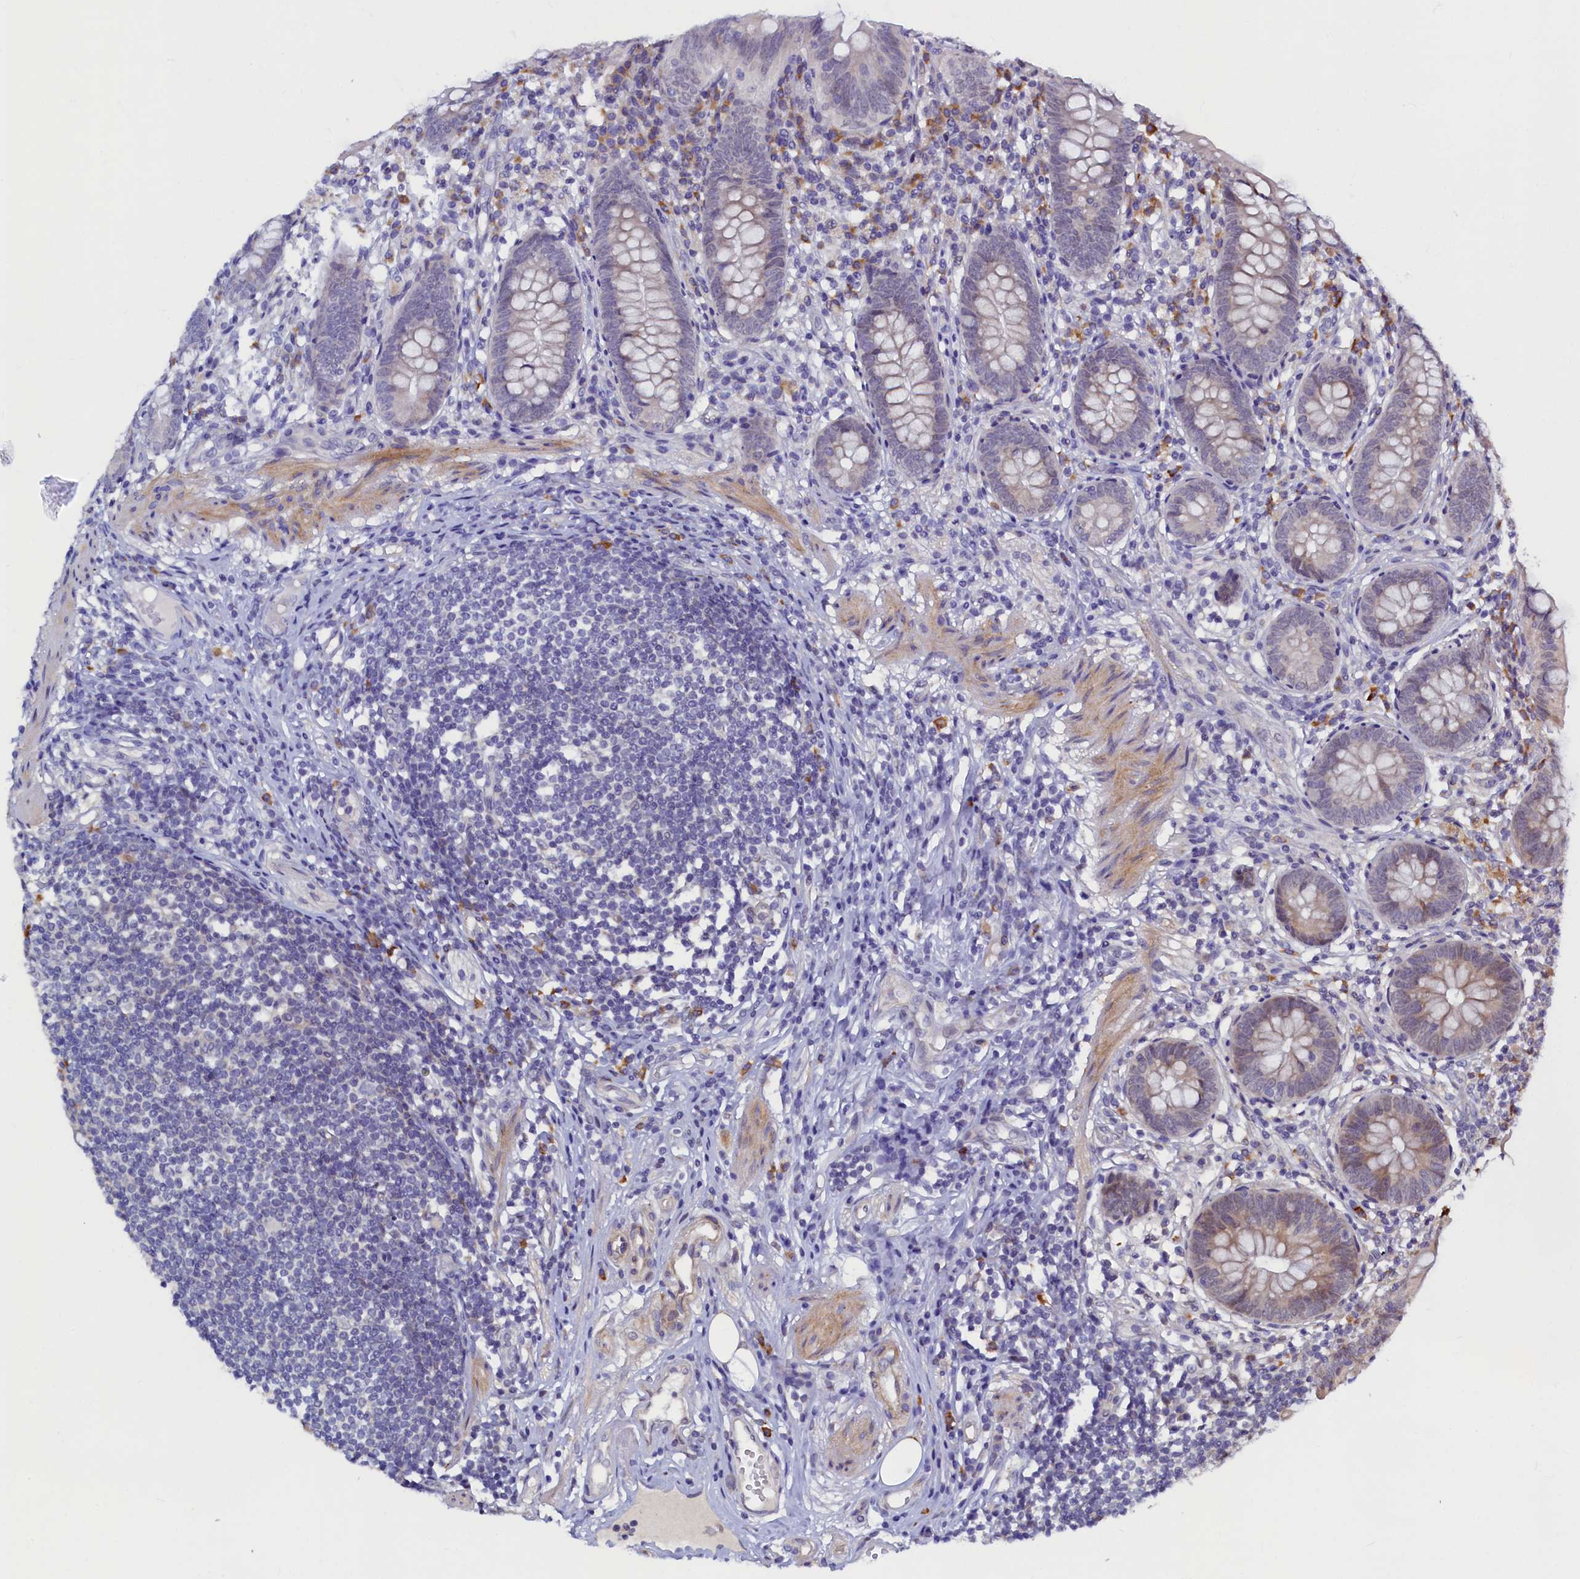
{"staining": {"intensity": "weak", "quantity": "<25%", "location": "cytoplasmic/membranous"}, "tissue": "appendix", "cell_type": "Glandular cells", "image_type": "normal", "snomed": [{"axis": "morphology", "description": "Normal tissue, NOS"}, {"axis": "topography", "description": "Appendix"}], "caption": "Immunohistochemistry photomicrograph of unremarkable appendix: appendix stained with DAB (3,3'-diaminobenzidine) exhibits no significant protein positivity in glandular cells. Nuclei are stained in blue.", "gene": "SLC16A14", "patient": {"sex": "female", "age": 62}}